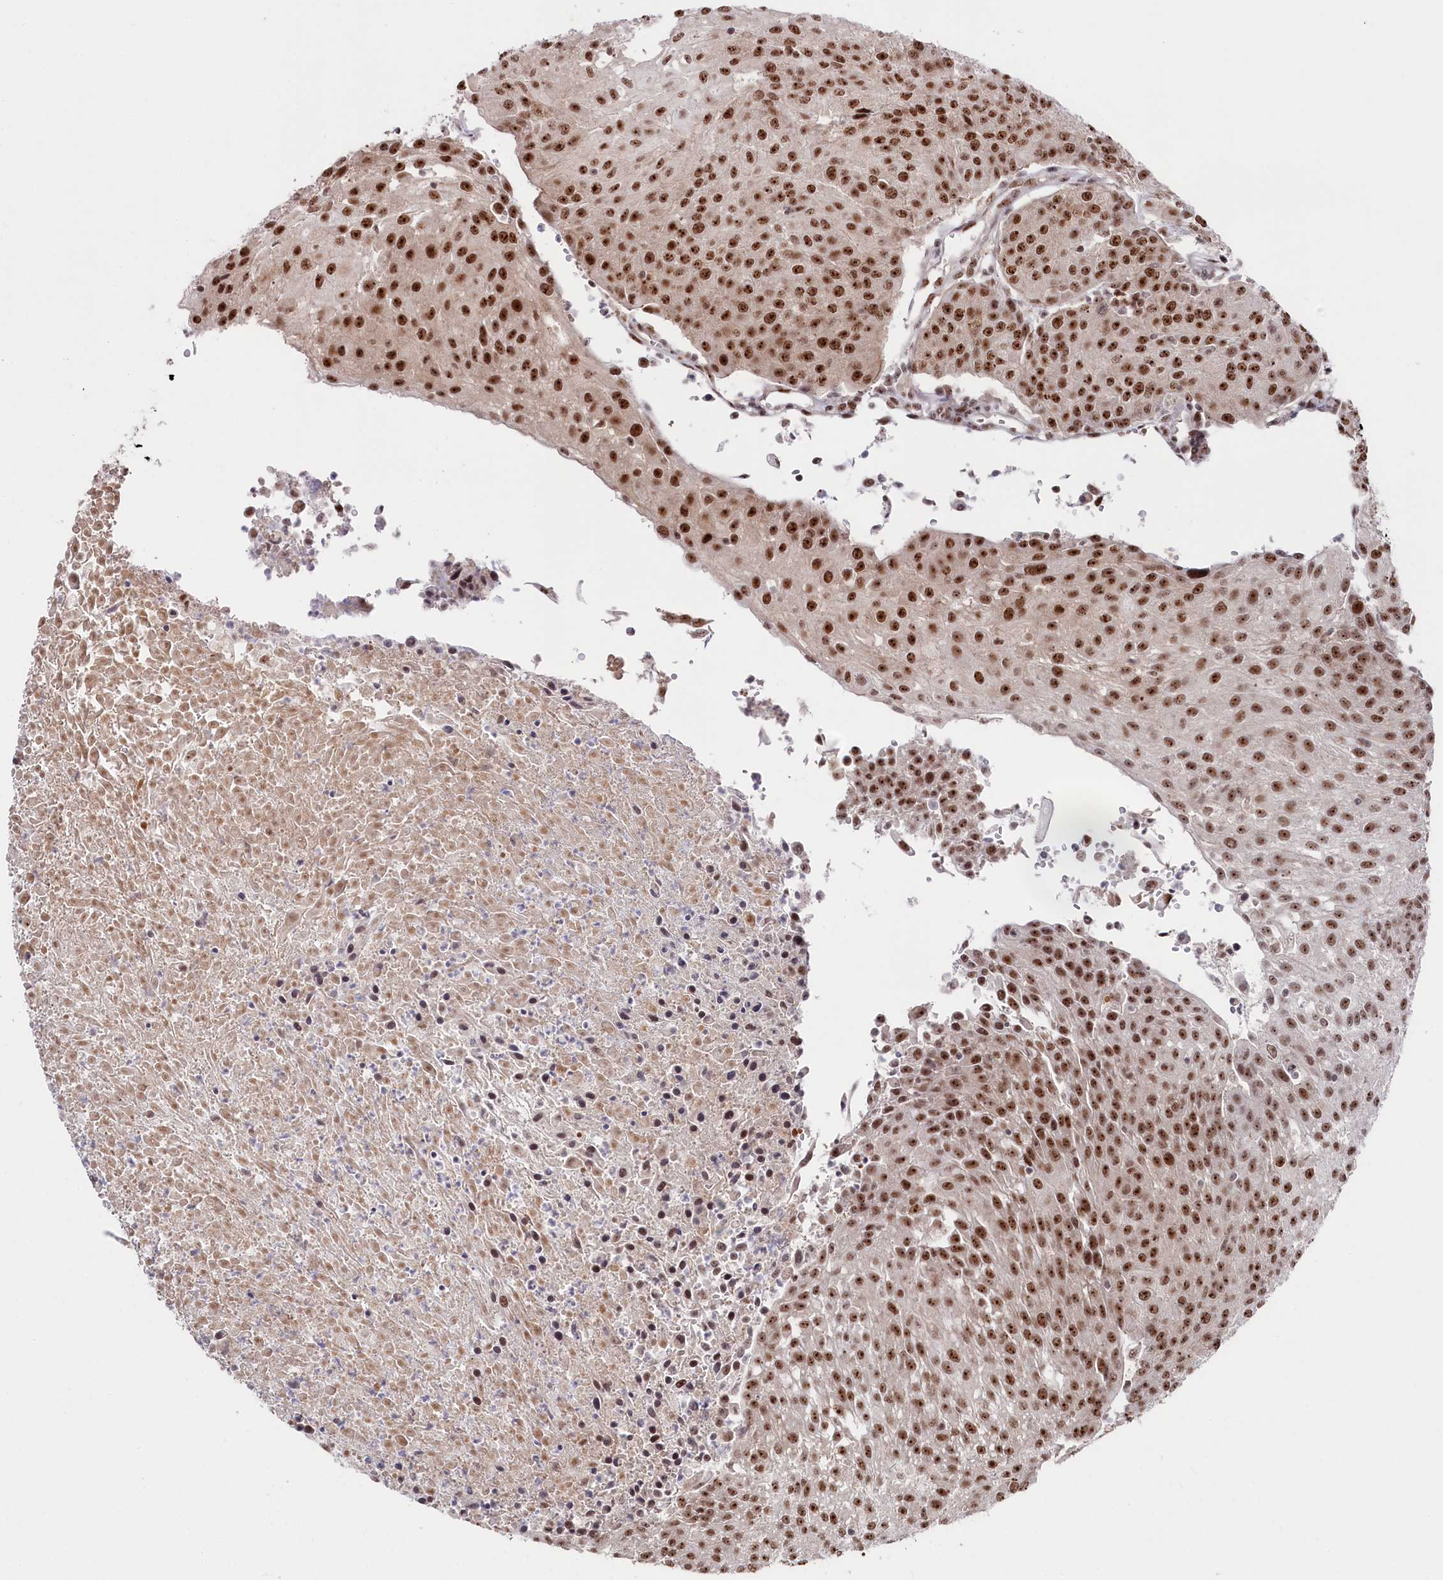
{"staining": {"intensity": "moderate", "quantity": ">75%", "location": "nuclear"}, "tissue": "urothelial cancer", "cell_type": "Tumor cells", "image_type": "cancer", "snomed": [{"axis": "morphology", "description": "Urothelial carcinoma, High grade"}, {"axis": "topography", "description": "Urinary bladder"}], "caption": "Immunohistochemistry of urothelial cancer demonstrates medium levels of moderate nuclear expression in approximately >75% of tumor cells.", "gene": "POLR2H", "patient": {"sex": "female", "age": 85}}